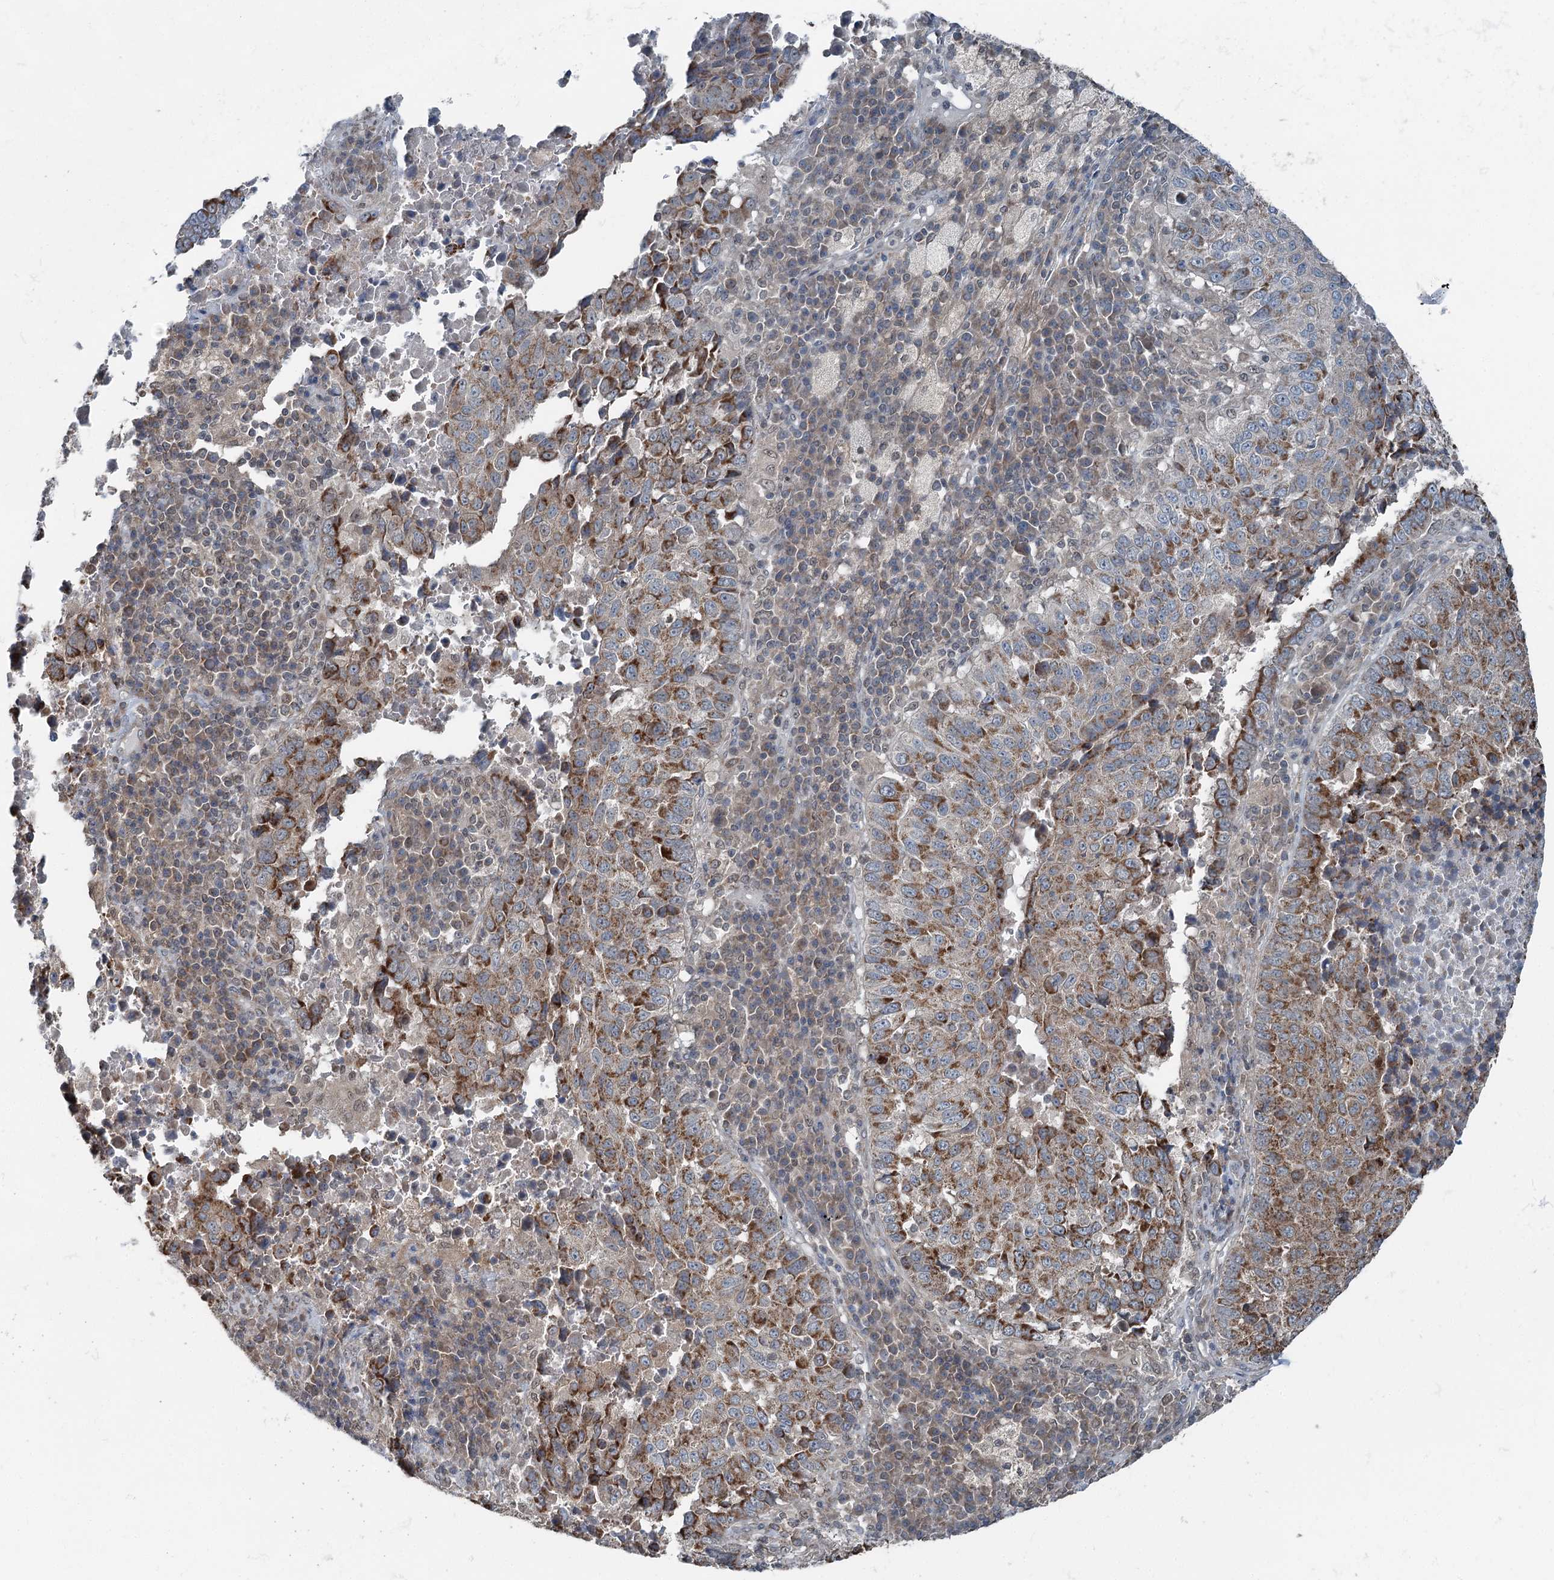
{"staining": {"intensity": "moderate", "quantity": ">75%", "location": "cytoplasmic/membranous"}, "tissue": "lung cancer", "cell_type": "Tumor cells", "image_type": "cancer", "snomed": [{"axis": "morphology", "description": "Squamous cell carcinoma, NOS"}, {"axis": "topography", "description": "Lung"}], "caption": "Protein expression analysis of human lung squamous cell carcinoma reveals moderate cytoplasmic/membranous positivity in about >75% of tumor cells.", "gene": "WAPL", "patient": {"sex": "male", "age": 73}}